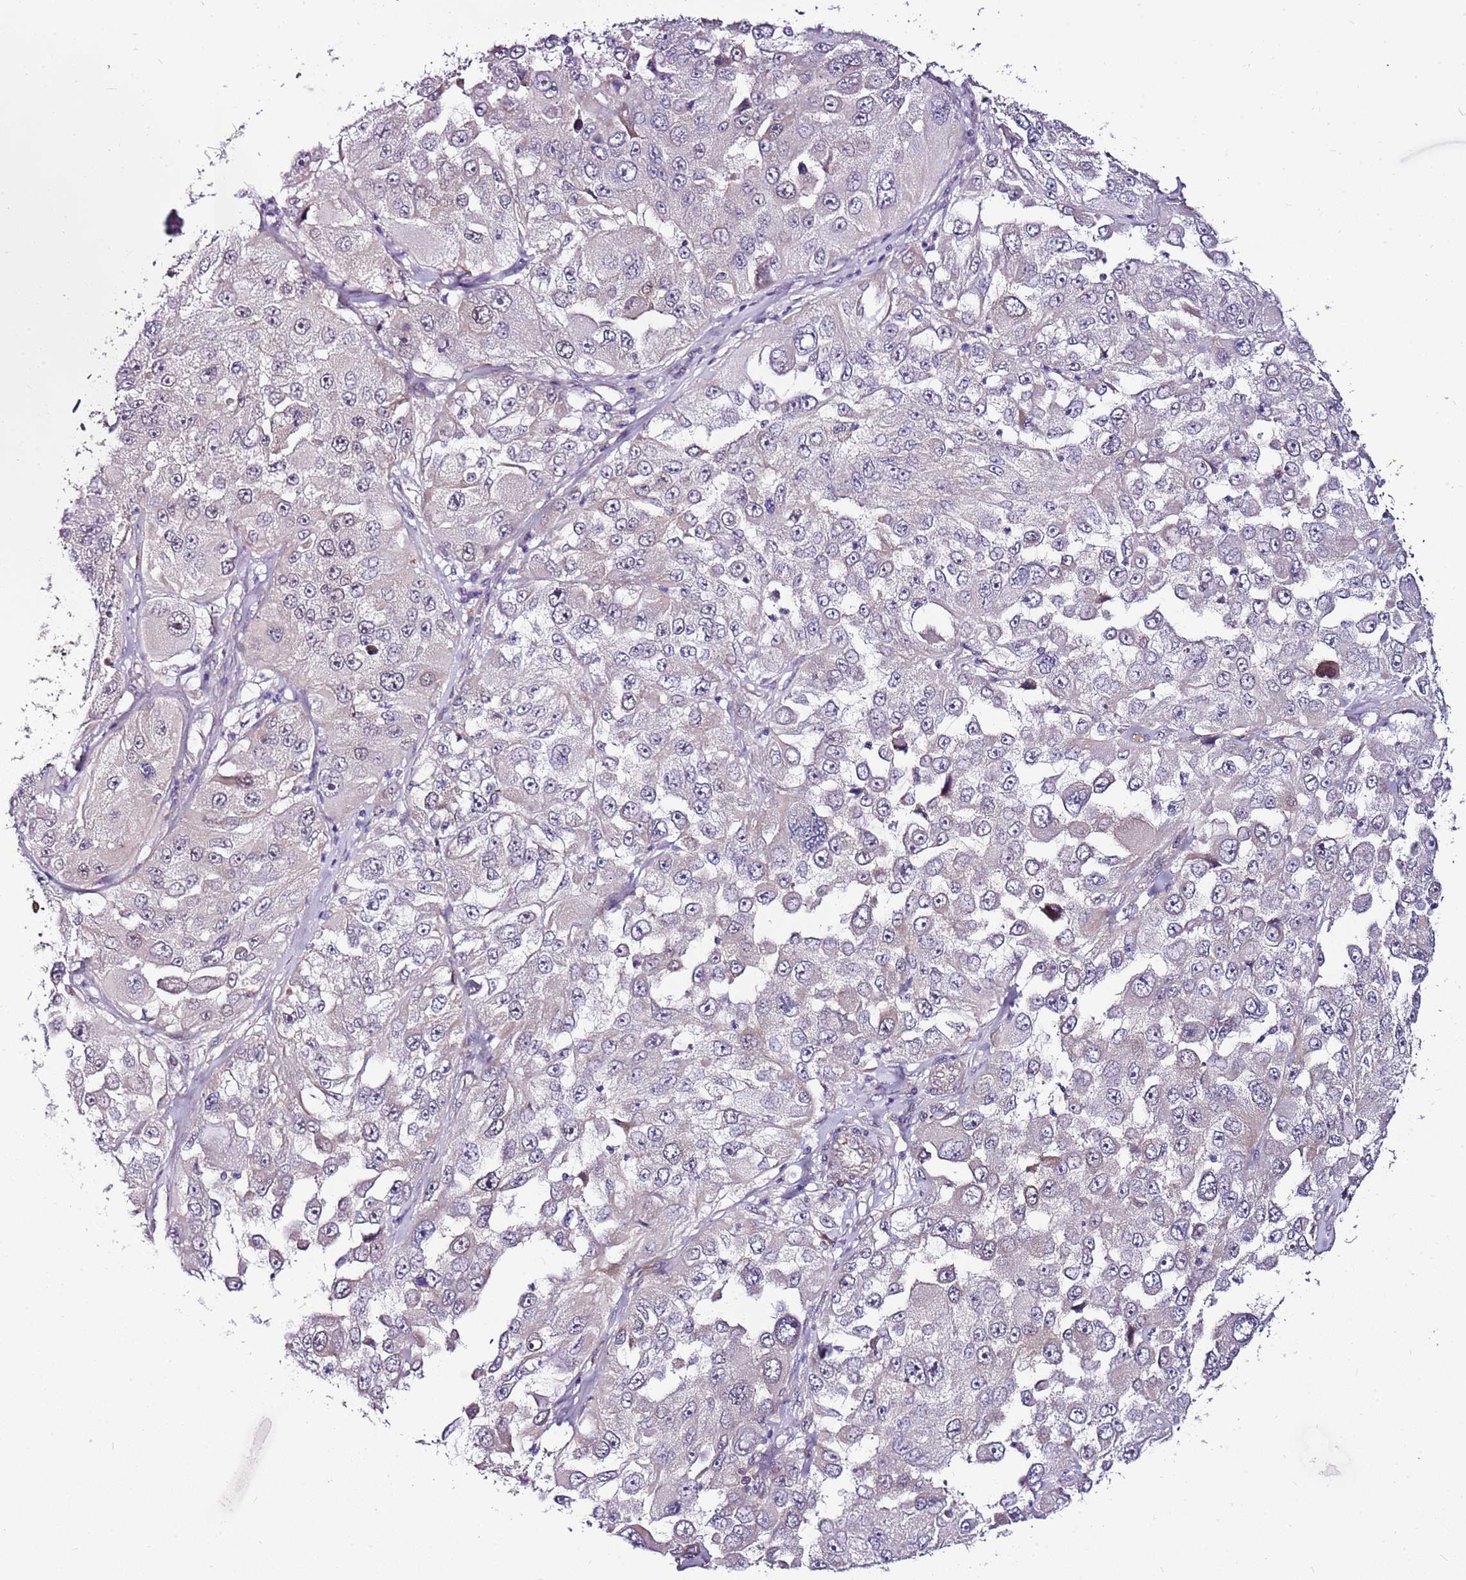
{"staining": {"intensity": "weak", "quantity": "<25%", "location": "nuclear"}, "tissue": "melanoma", "cell_type": "Tumor cells", "image_type": "cancer", "snomed": [{"axis": "morphology", "description": "Malignant melanoma, Metastatic site"}, {"axis": "topography", "description": "Lymph node"}], "caption": "DAB immunohistochemical staining of melanoma exhibits no significant expression in tumor cells. The staining was performed using DAB (3,3'-diaminobenzidine) to visualize the protein expression in brown, while the nuclei were stained in blue with hematoxylin (Magnification: 20x).", "gene": "POLE3", "patient": {"sex": "male", "age": 62}}